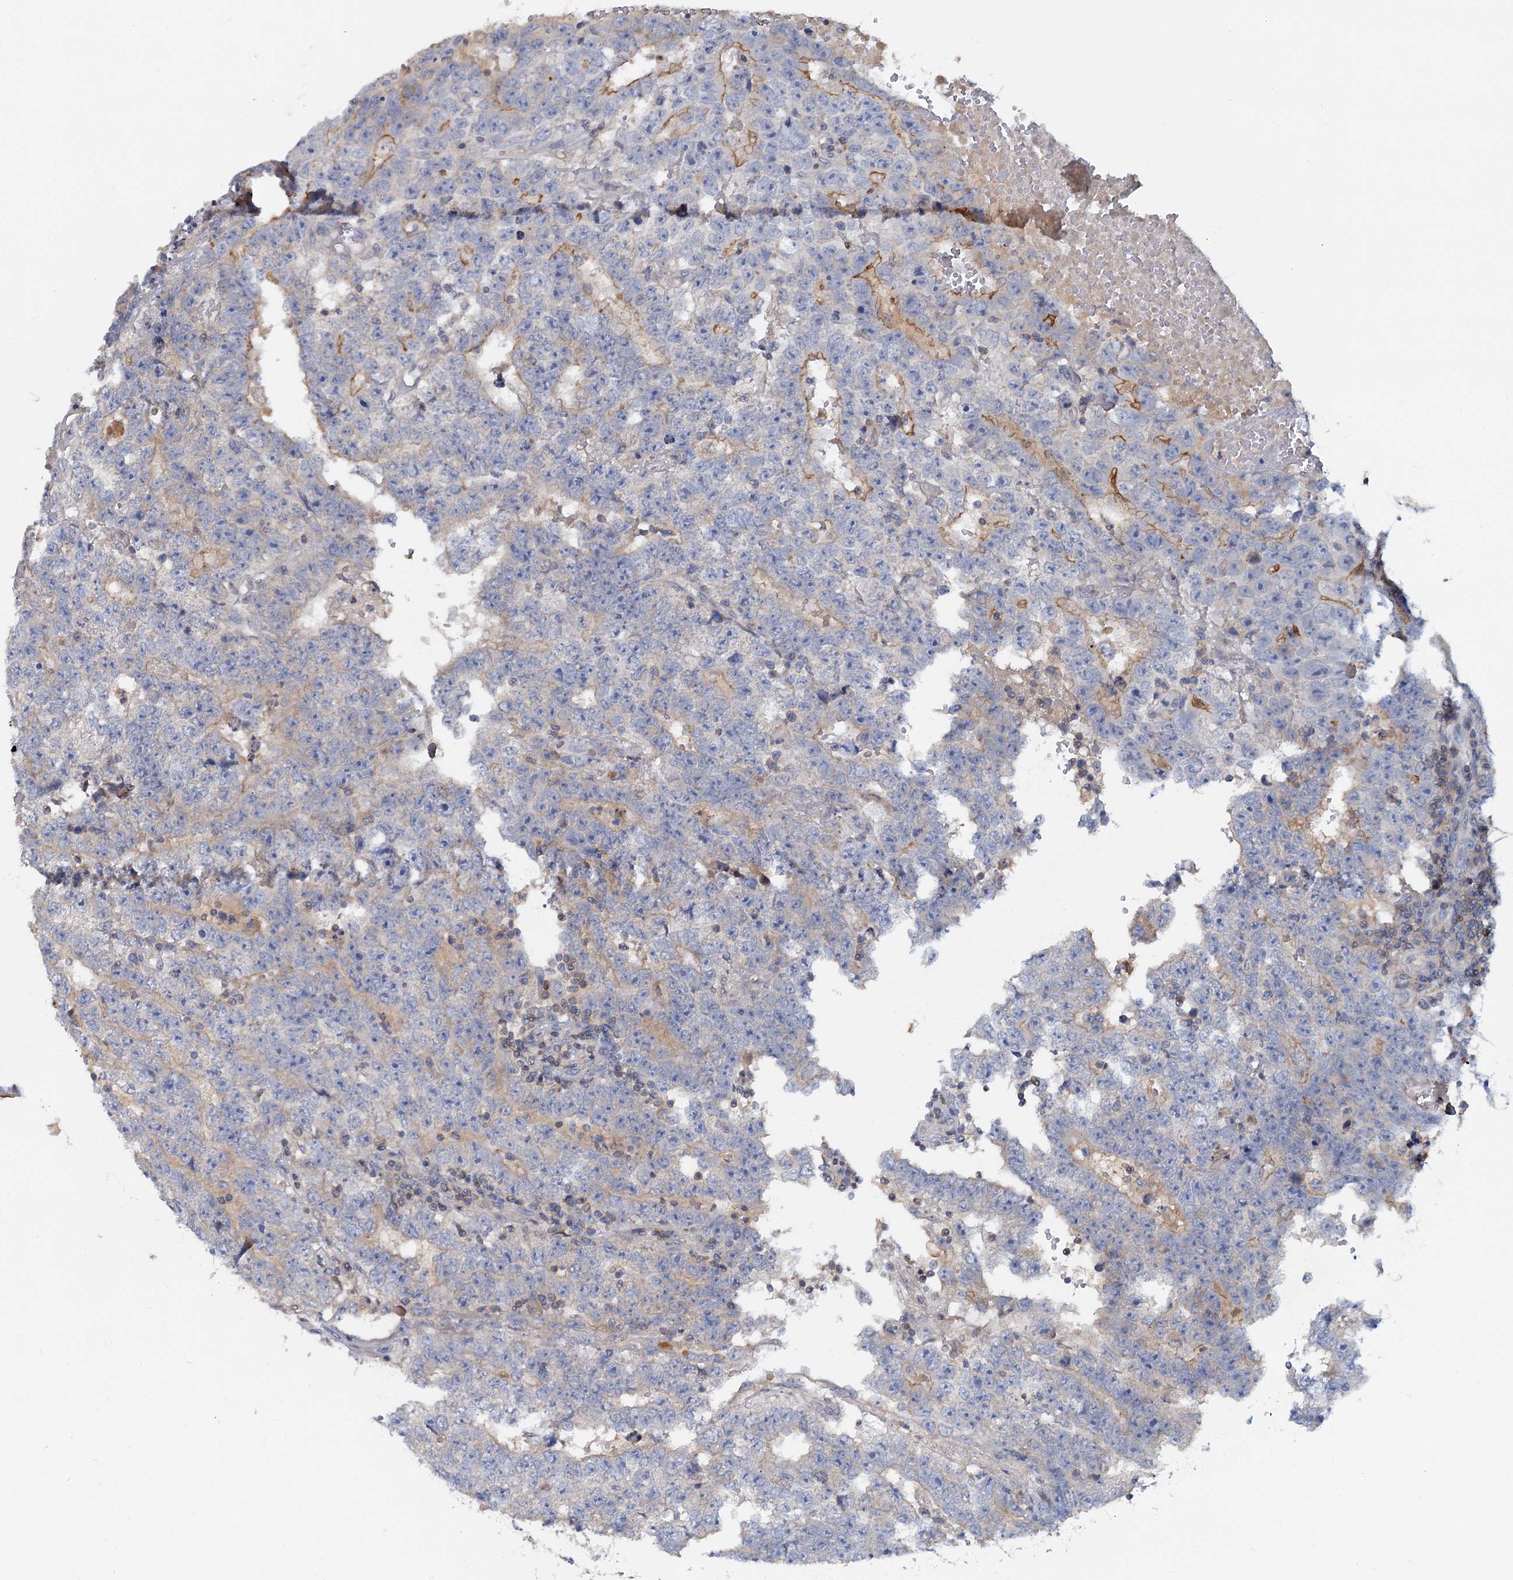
{"staining": {"intensity": "moderate", "quantity": "<25%", "location": "cytoplasmic/membranous"}, "tissue": "testis cancer", "cell_type": "Tumor cells", "image_type": "cancer", "snomed": [{"axis": "morphology", "description": "Carcinoma, Embryonal, NOS"}, {"axis": "topography", "description": "Testis"}], "caption": "DAB immunohistochemical staining of testis embryonal carcinoma demonstrates moderate cytoplasmic/membranous protein expression in approximately <25% of tumor cells. (IHC, brightfield microscopy, high magnification).", "gene": "ACSM3", "patient": {"sex": "male", "age": 25}}